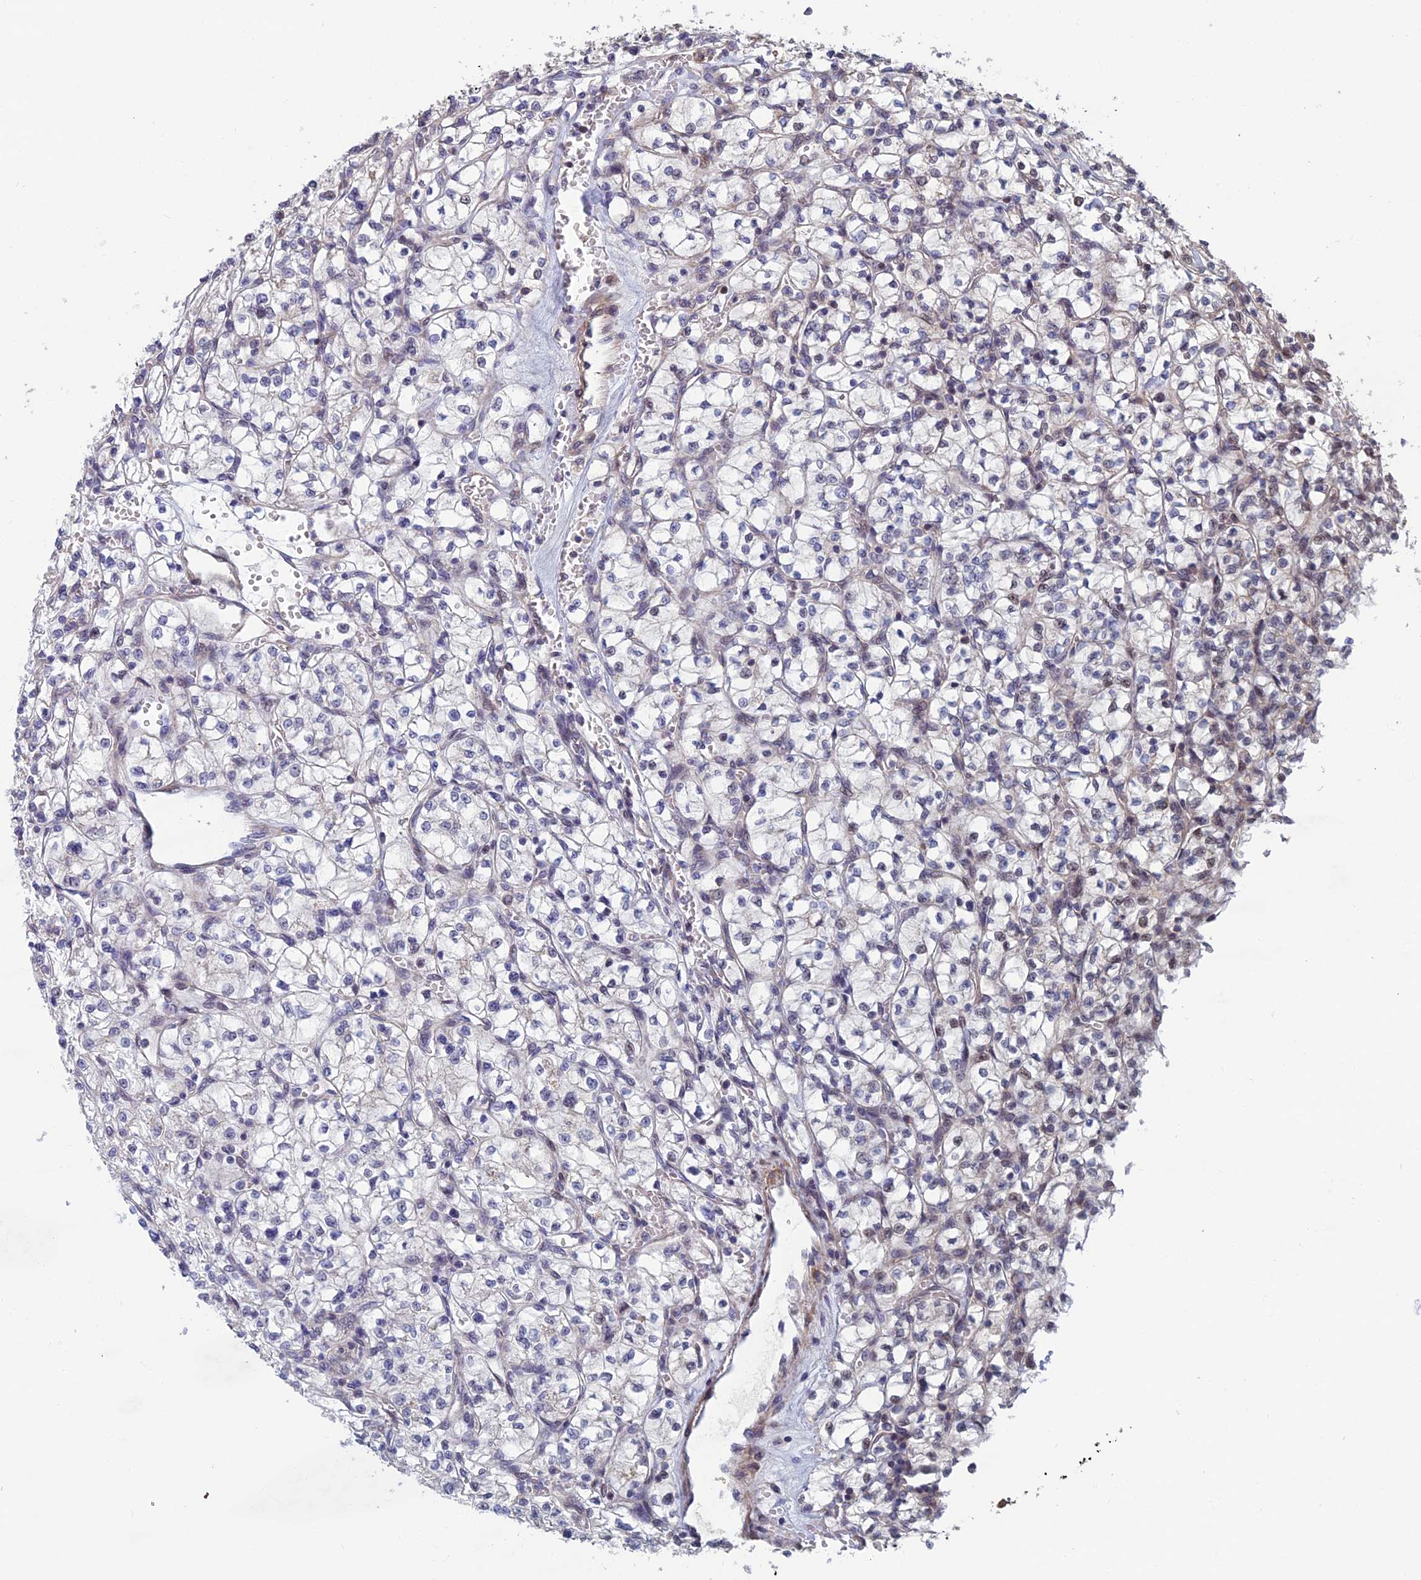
{"staining": {"intensity": "negative", "quantity": "none", "location": "none"}, "tissue": "renal cancer", "cell_type": "Tumor cells", "image_type": "cancer", "snomed": [{"axis": "morphology", "description": "Adenocarcinoma, NOS"}, {"axis": "topography", "description": "Kidney"}], "caption": "A micrograph of adenocarcinoma (renal) stained for a protein reveals no brown staining in tumor cells. (DAB immunohistochemistry, high magnification).", "gene": "CCDC183", "patient": {"sex": "female", "age": 64}}